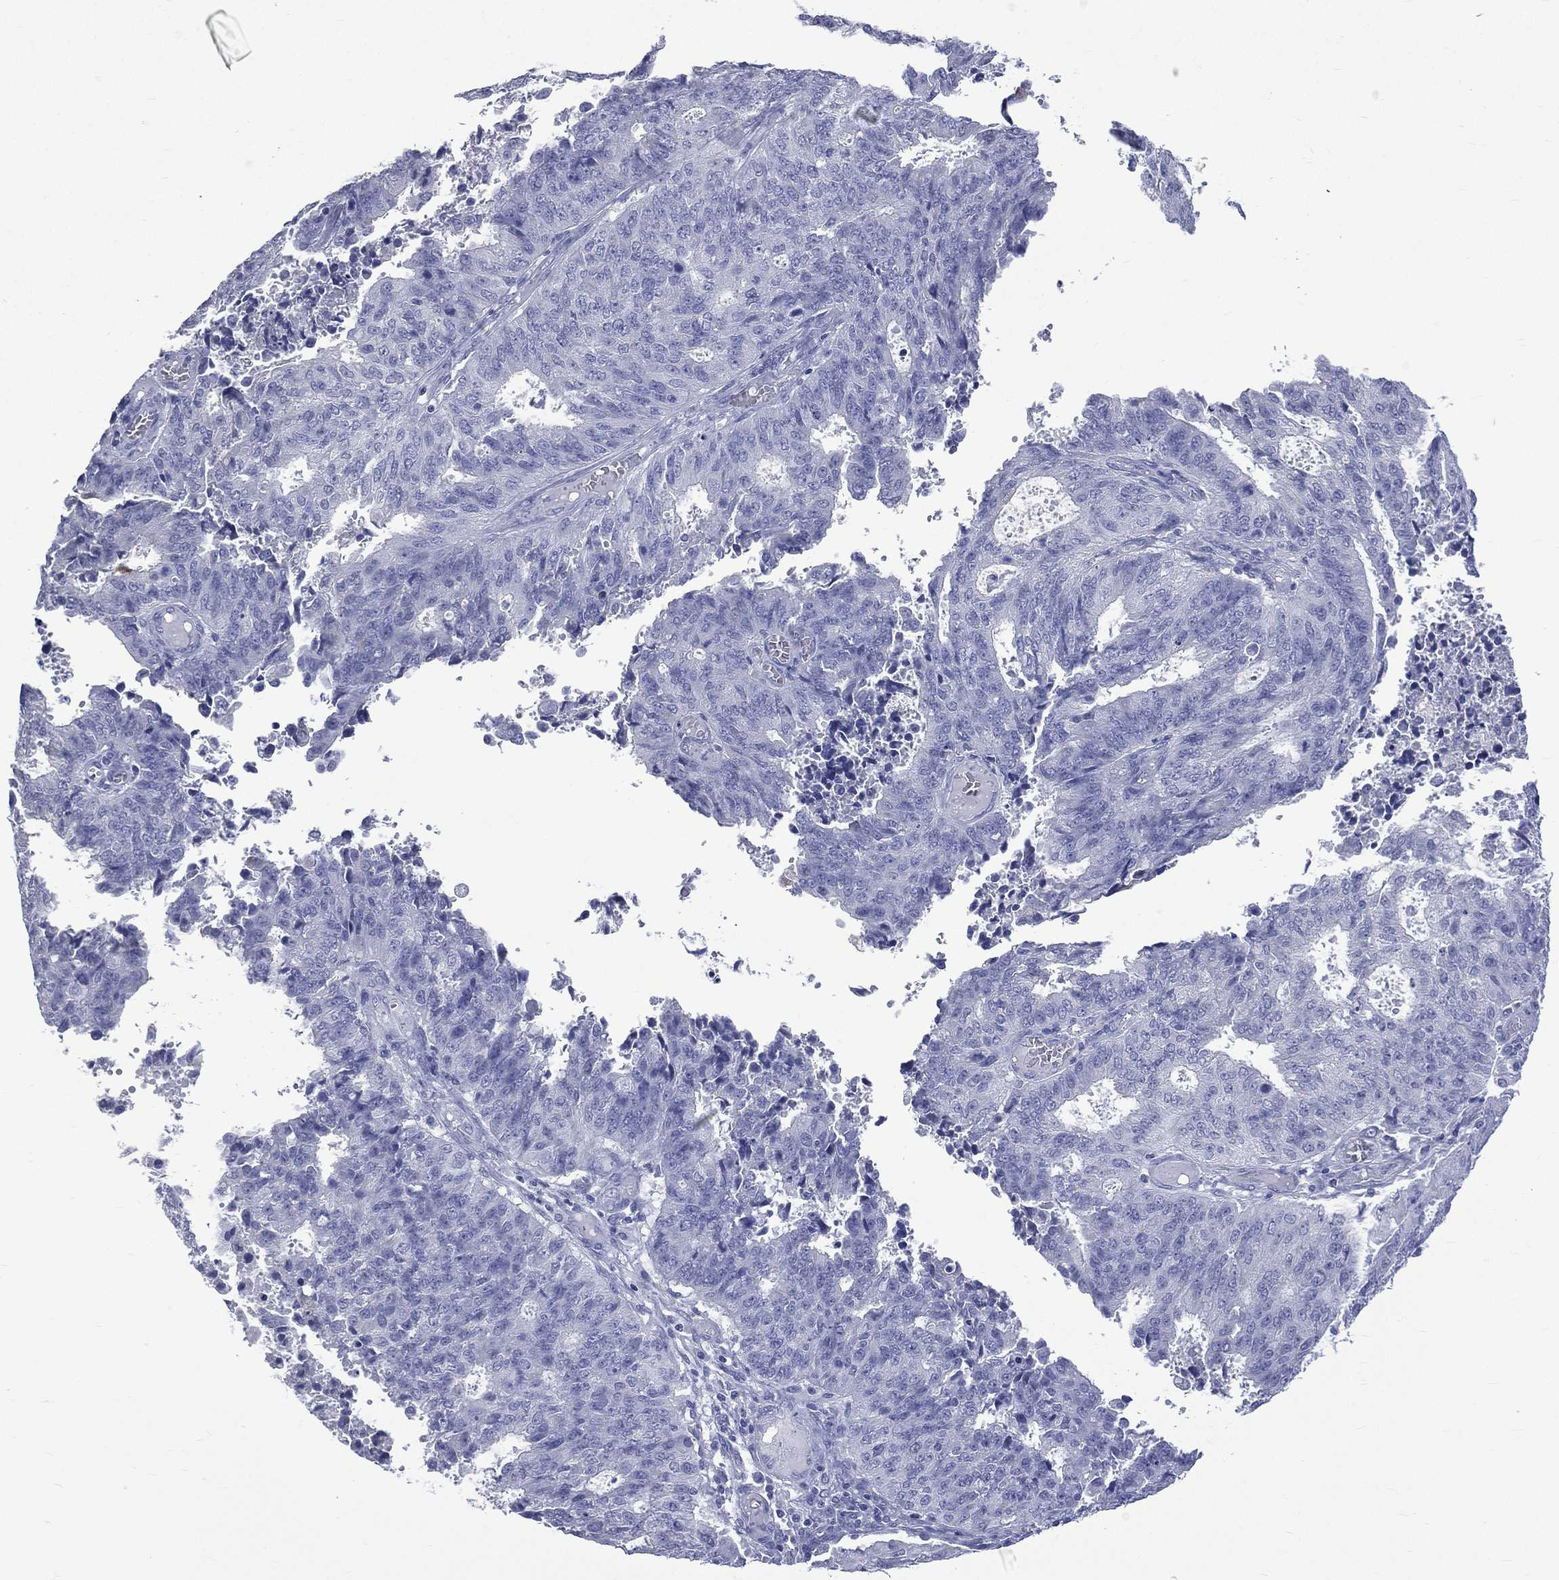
{"staining": {"intensity": "negative", "quantity": "none", "location": "none"}, "tissue": "endometrial cancer", "cell_type": "Tumor cells", "image_type": "cancer", "snomed": [{"axis": "morphology", "description": "Adenocarcinoma, NOS"}, {"axis": "topography", "description": "Endometrium"}], "caption": "Endometrial cancer (adenocarcinoma) stained for a protein using immunohistochemistry (IHC) exhibits no expression tumor cells.", "gene": "CES2", "patient": {"sex": "female", "age": 82}}